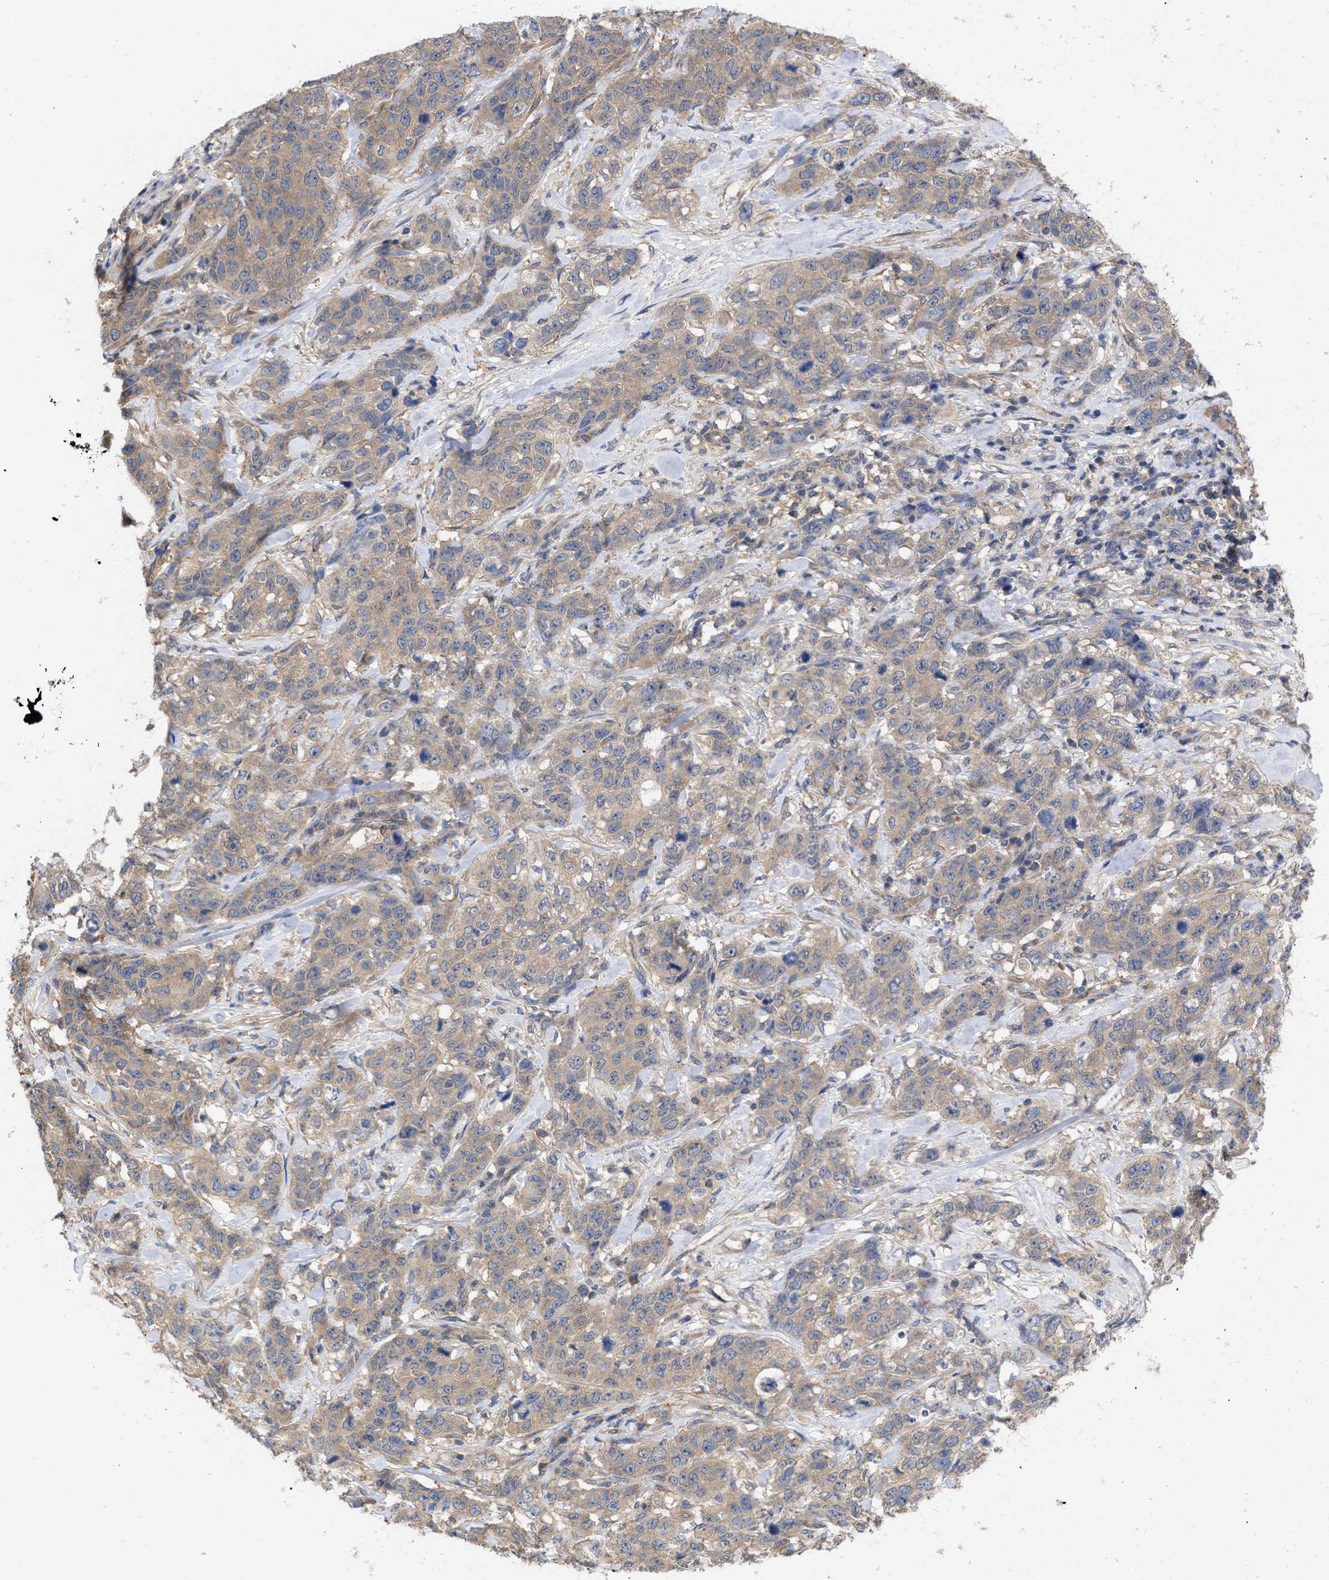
{"staining": {"intensity": "weak", "quantity": ">75%", "location": "cytoplasmic/membranous"}, "tissue": "stomach cancer", "cell_type": "Tumor cells", "image_type": "cancer", "snomed": [{"axis": "morphology", "description": "Adenocarcinoma, NOS"}, {"axis": "topography", "description": "Stomach"}], "caption": "High-magnification brightfield microscopy of stomach cancer (adenocarcinoma) stained with DAB (3,3'-diaminobenzidine) (brown) and counterstained with hematoxylin (blue). tumor cells exhibit weak cytoplasmic/membranous staining is appreciated in approximately>75% of cells. (DAB (3,3'-diaminobenzidine) = brown stain, brightfield microscopy at high magnification).", "gene": "MAP2K3", "patient": {"sex": "male", "age": 48}}